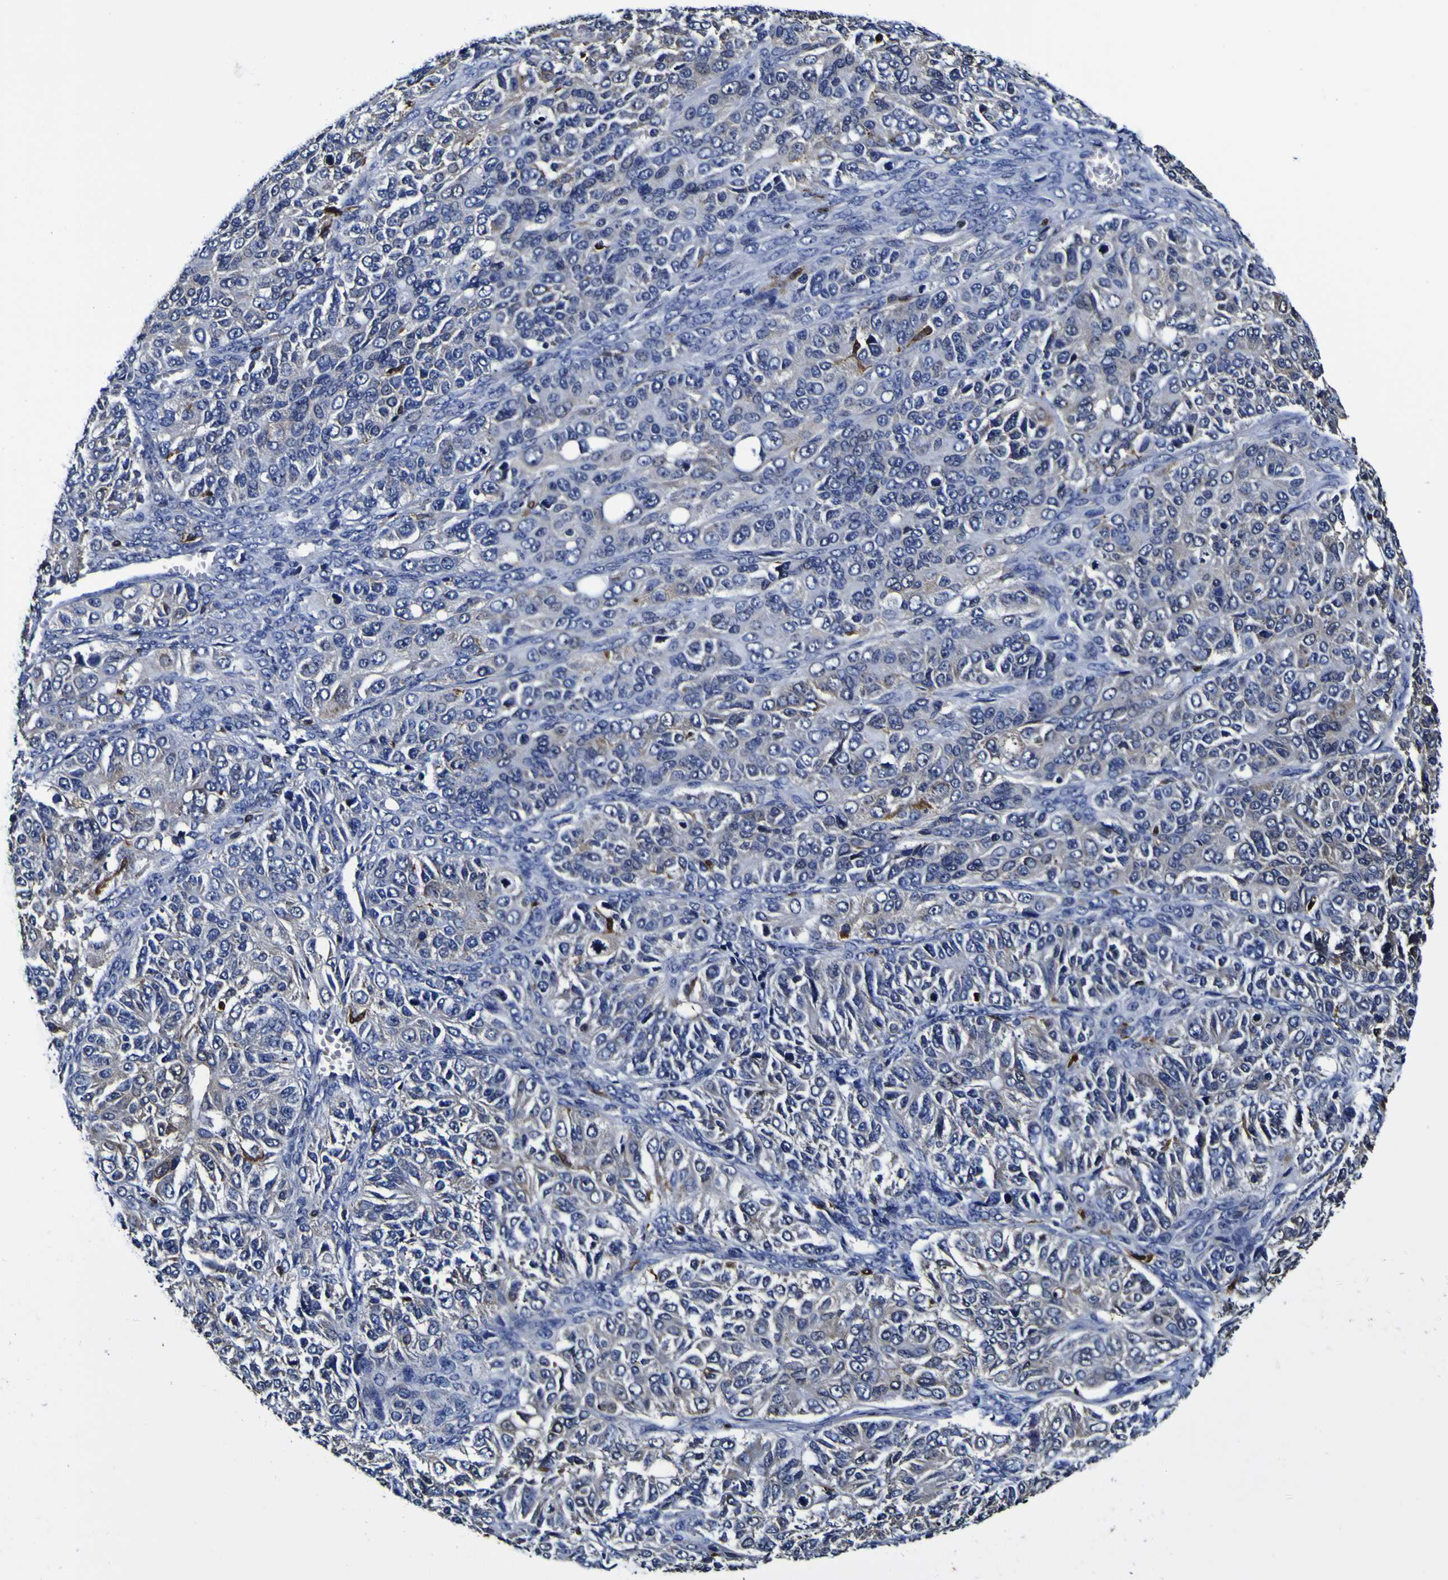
{"staining": {"intensity": "negative", "quantity": "none", "location": "none"}, "tissue": "ovarian cancer", "cell_type": "Tumor cells", "image_type": "cancer", "snomed": [{"axis": "morphology", "description": "Carcinoma, endometroid"}, {"axis": "topography", "description": "Ovary"}], "caption": "Endometroid carcinoma (ovarian) was stained to show a protein in brown. There is no significant staining in tumor cells.", "gene": "GPX1", "patient": {"sex": "female", "age": 51}}